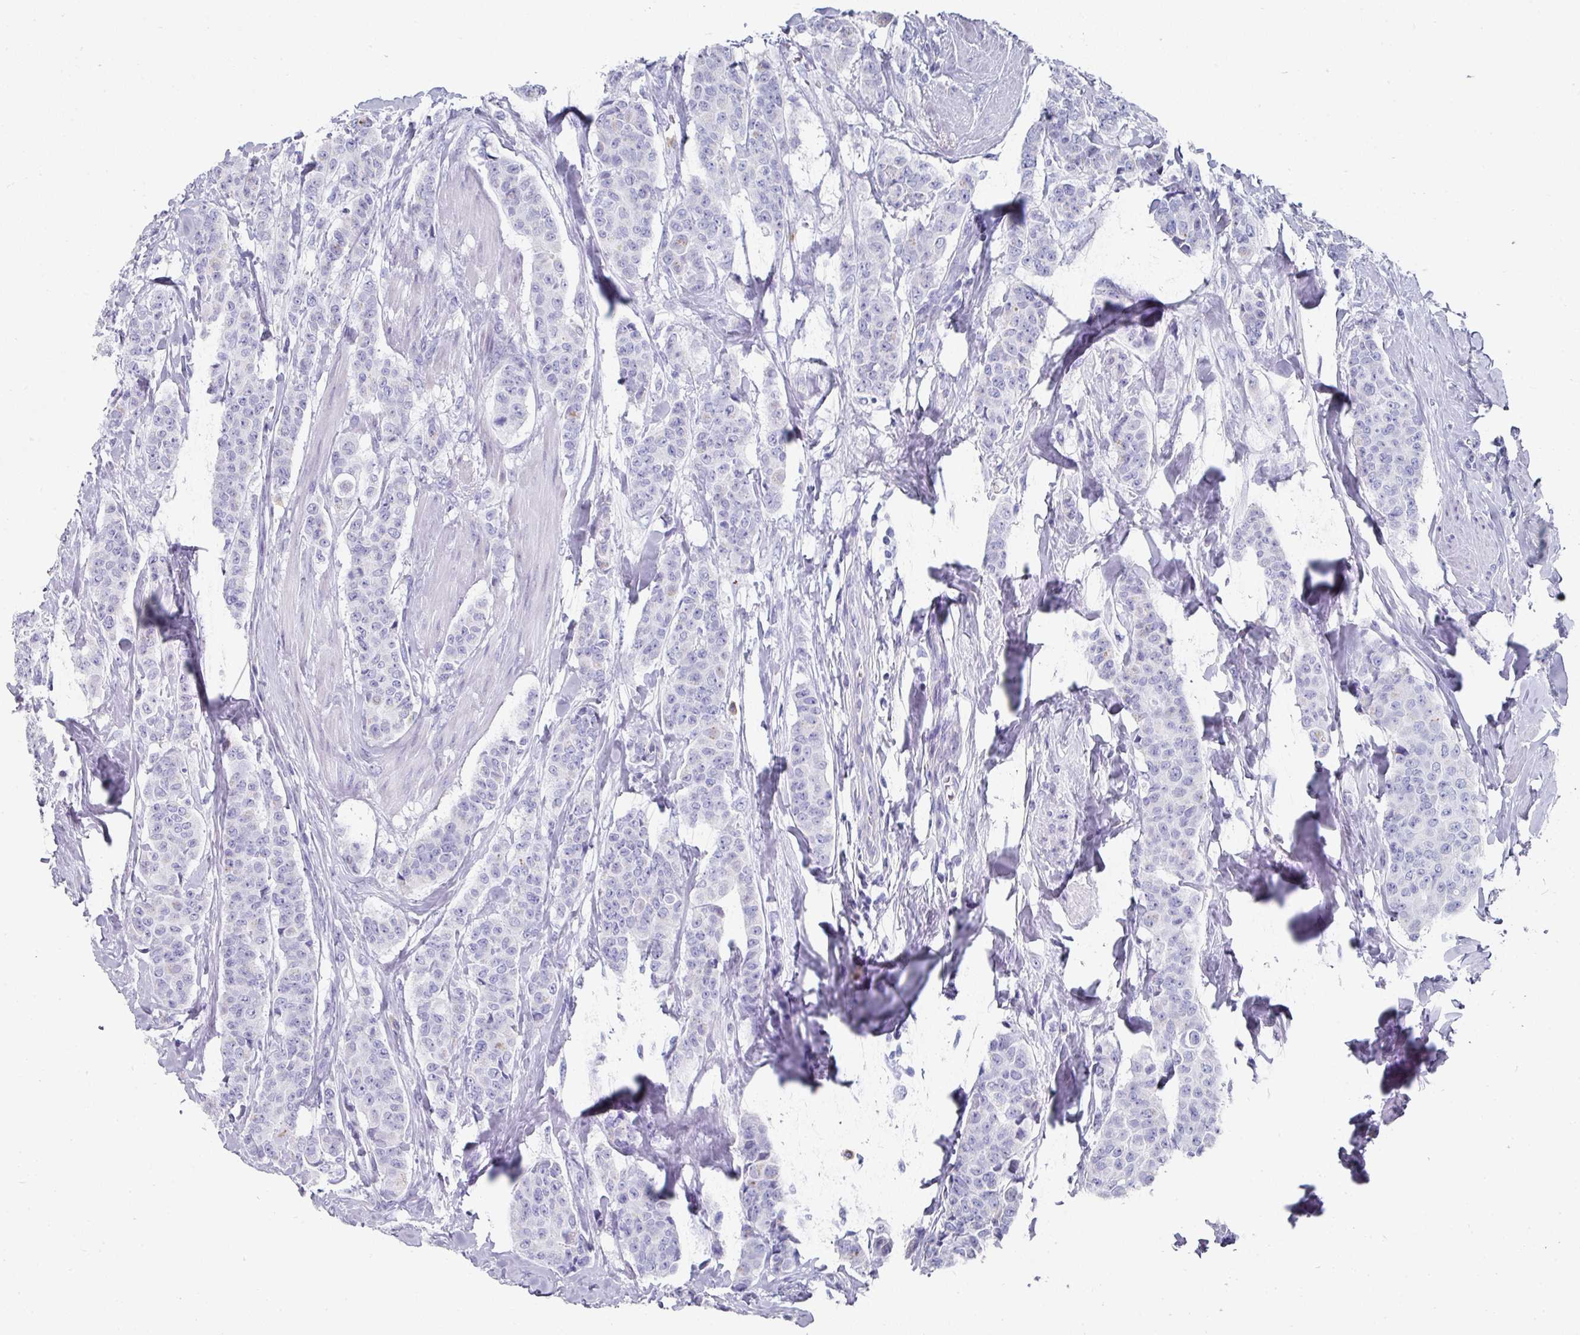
{"staining": {"intensity": "negative", "quantity": "none", "location": "none"}, "tissue": "breast cancer", "cell_type": "Tumor cells", "image_type": "cancer", "snomed": [{"axis": "morphology", "description": "Duct carcinoma"}, {"axis": "topography", "description": "Breast"}], "caption": "Immunohistochemical staining of breast cancer (invasive ductal carcinoma) displays no significant positivity in tumor cells.", "gene": "SETBP1", "patient": {"sex": "female", "age": 40}}